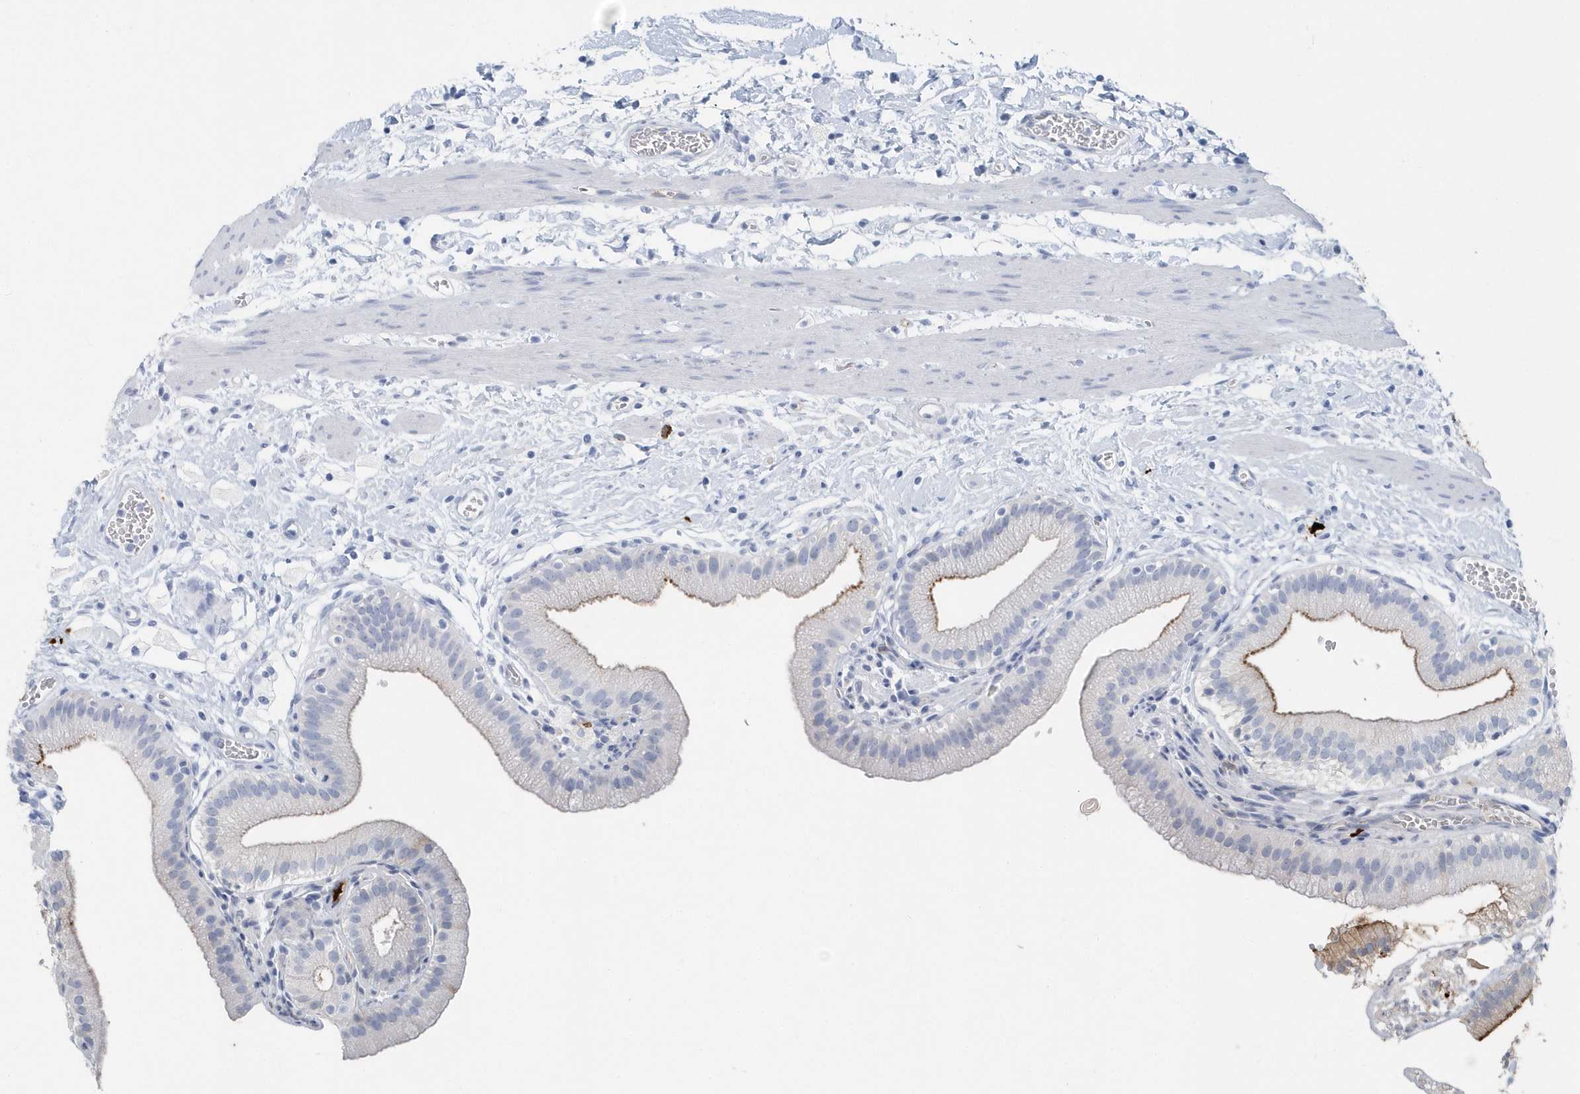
{"staining": {"intensity": "strong", "quantity": "<25%", "location": "cytoplasmic/membranous"}, "tissue": "gallbladder", "cell_type": "Glandular cells", "image_type": "normal", "snomed": [{"axis": "morphology", "description": "Normal tissue, NOS"}, {"axis": "topography", "description": "Gallbladder"}], "caption": "Protein positivity by immunohistochemistry exhibits strong cytoplasmic/membranous positivity in approximately <25% of glandular cells in unremarkable gallbladder.", "gene": "JCHAIN", "patient": {"sex": "male", "age": 55}}